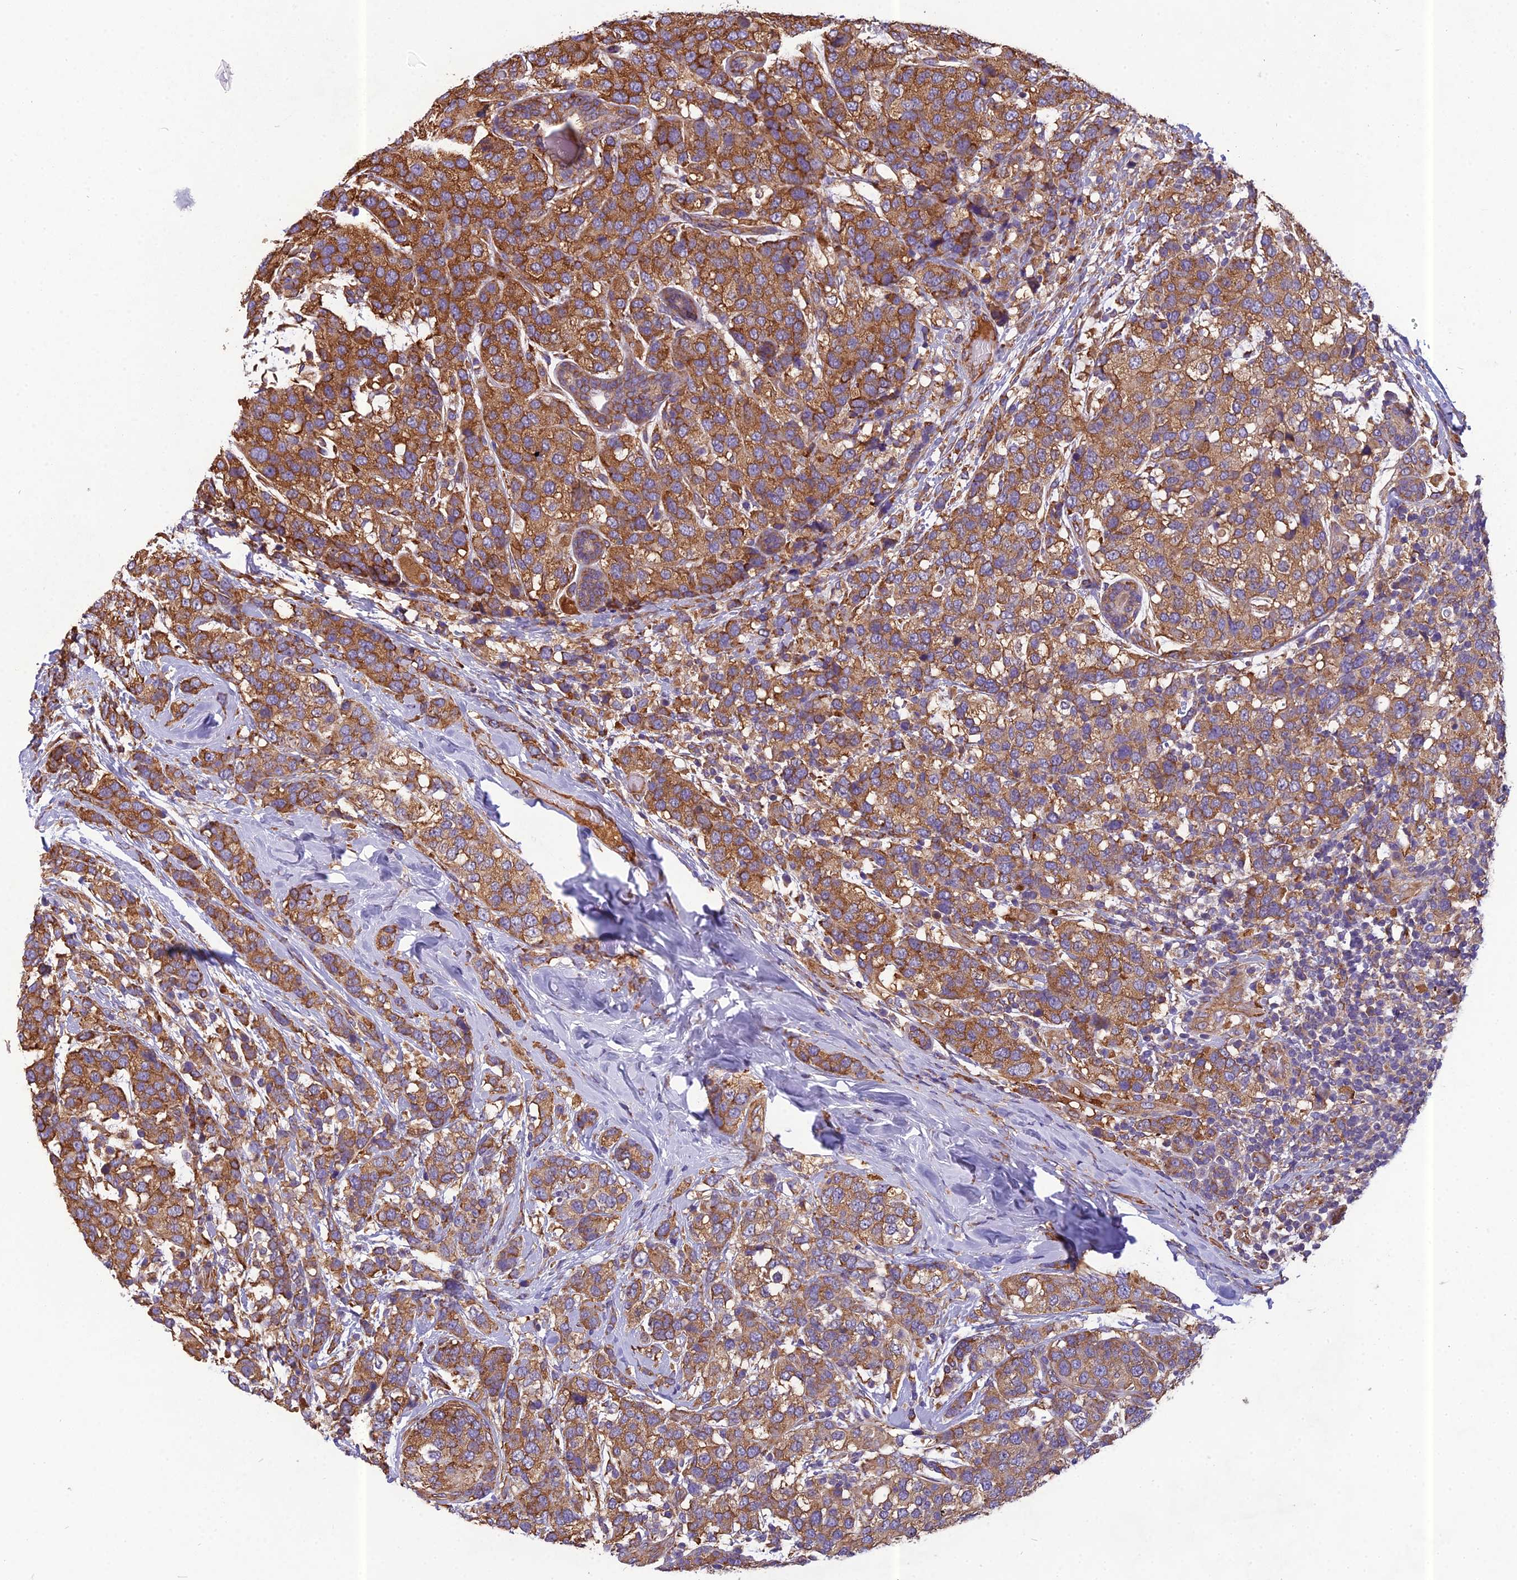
{"staining": {"intensity": "moderate", "quantity": ">75%", "location": "cytoplasmic/membranous"}, "tissue": "breast cancer", "cell_type": "Tumor cells", "image_type": "cancer", "snomed": [{"axis": "morphology", "description": "Lobular carcinoma"}, {"axis": "topography", "description": "Breast"}], "caption": "Breast cancer (lobular carcinoma) stained for a protein reveals moderate cytoplasmic/membranous positivity in tumor cells.", "gene": "SPDL1", "patient": {"sex": "female", "age": 59}}